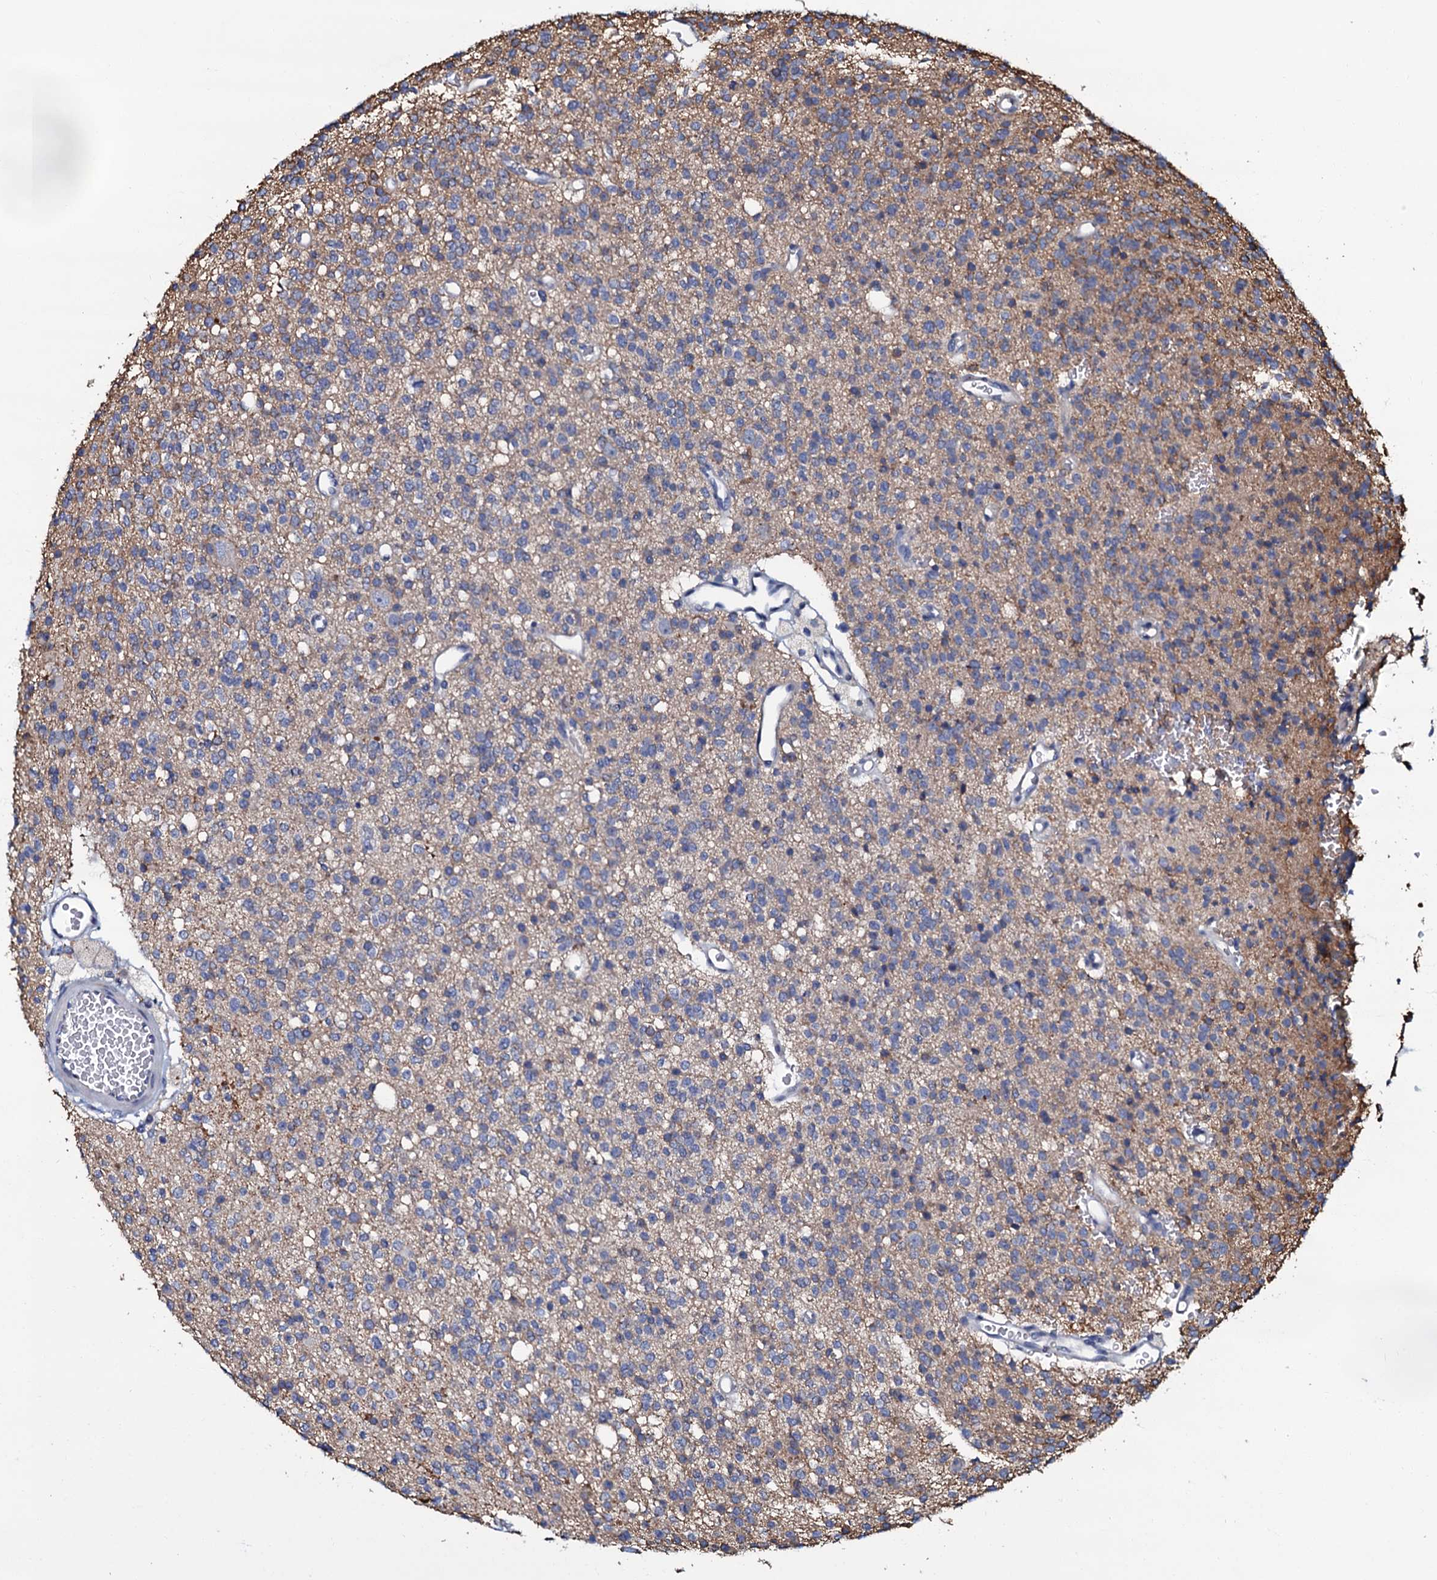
{"staining": {"intensity": "weak", "quantity": "<25%", "location": "cytoplasmic/membranous"}, "tissue": "glioma", "cell_type": "Tumor cells", "image_type": "cancer", "snomed": [{"axis": "morphology", "description": "Glioma, malignant, High grade"}, {"axis": "topography", "description": "Brain"}], "caption": "Immunohistochemistry (IHC) histopathology image of neoplastic tissue: glioma stained with DAB (3,3'-diaminobenzidine) displays no significant protein positivity in tumor cells.", "gene": "CPNE2", "patient": {"sex": "male", "age": 34}}